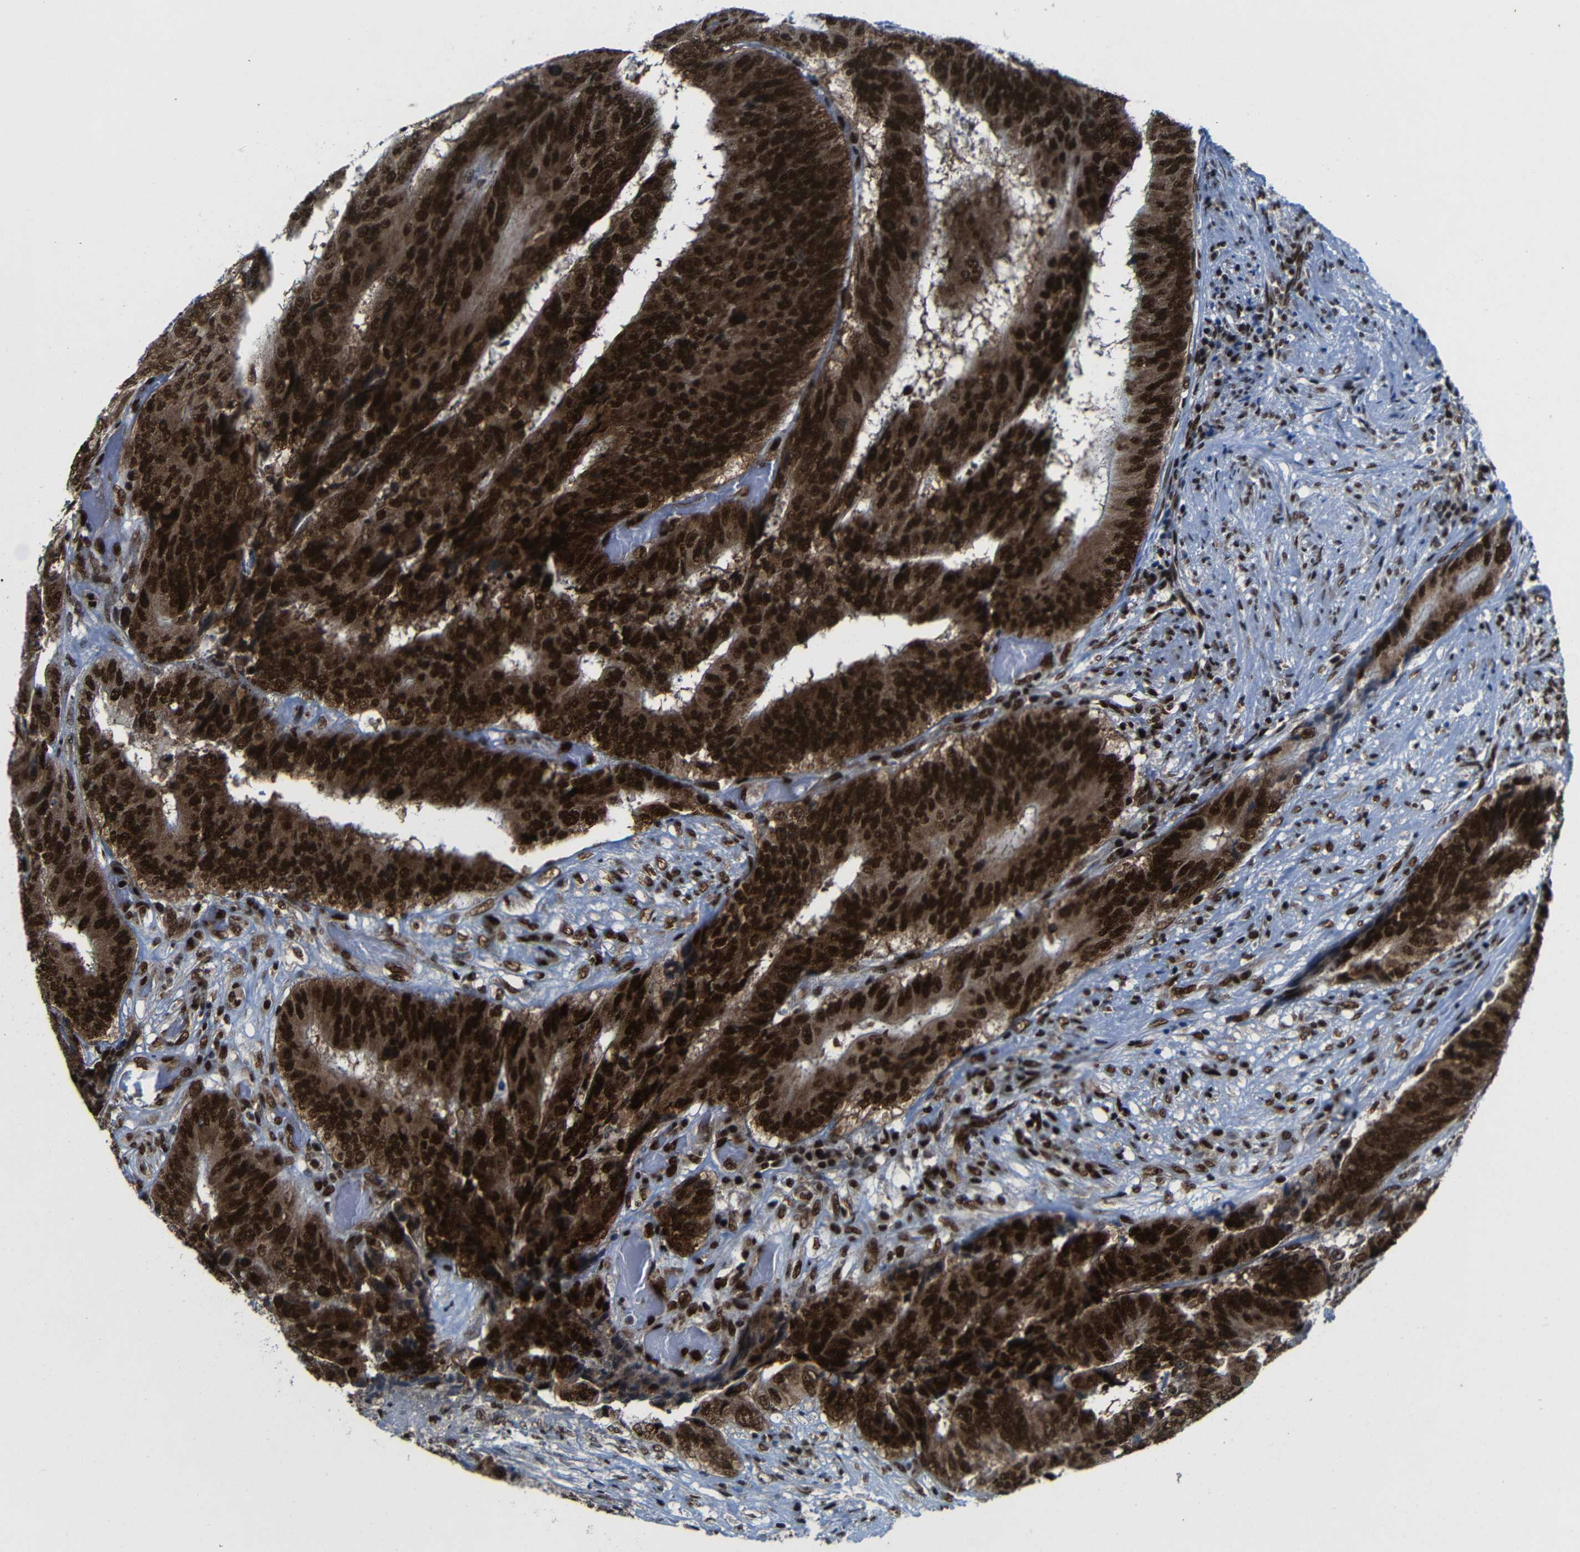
{"staining": {"intensity": "strong", "quantity": ">75%", "location": "cytoplasmic/membranous,nuclear"}, "tissue": "colorectal cancer", "cell_type": "Tumor cells", "image_type": "cancer", "snomed": [{"axis": "morphology", "description": "Adenocarcinoma, NOS"}, {"axis": "topography", "description": "Rectum"}], "caption": "Human colorectal cancer (adenocarcinoma) stained with a brown dye exhibits strong cytoplasmic/membranous and nuclear positive staining in approximately >75% of tumor cells.", "gene": "PTBP1", "patient": {"sex": "male", "age": 72}}